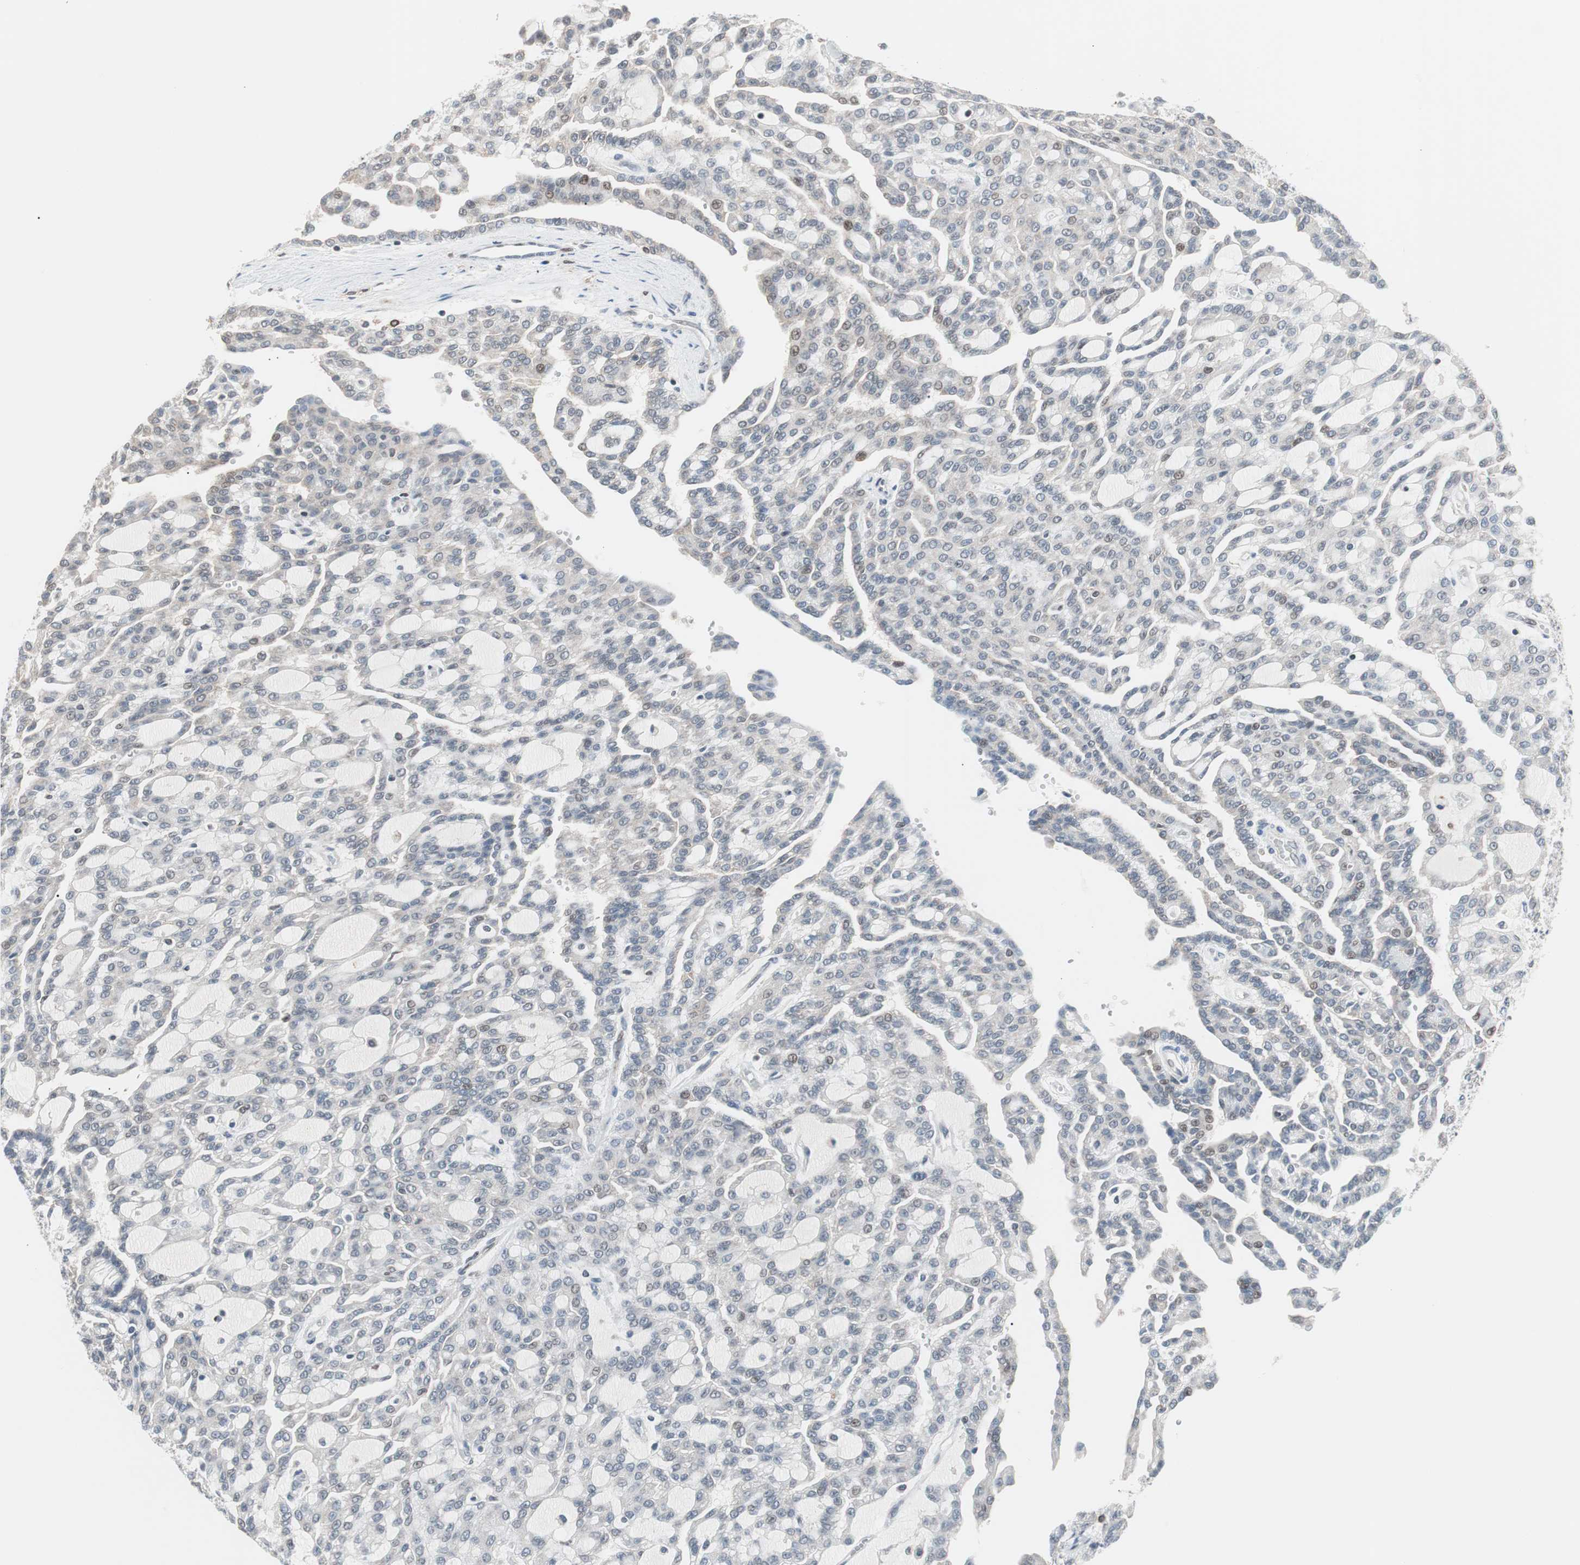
{"staining": {"intensity": "negative", "quantity": "none", "location": "none"}, "tissue": "renal cancer", "cell_type": "Tumor cells", "image_type": "cancer", "snomed": [{"axis": "morphology", "description": "Adenocarcinoma, NOS"}, {"axis": "topography", "description": "Kidney"}], "caption": "IHC of human renal cancer (adenocarcinoma) exhibits no positivity in tumor cells.", "gene": "POLH", "patient": {"sex": "male", "age": 63}}